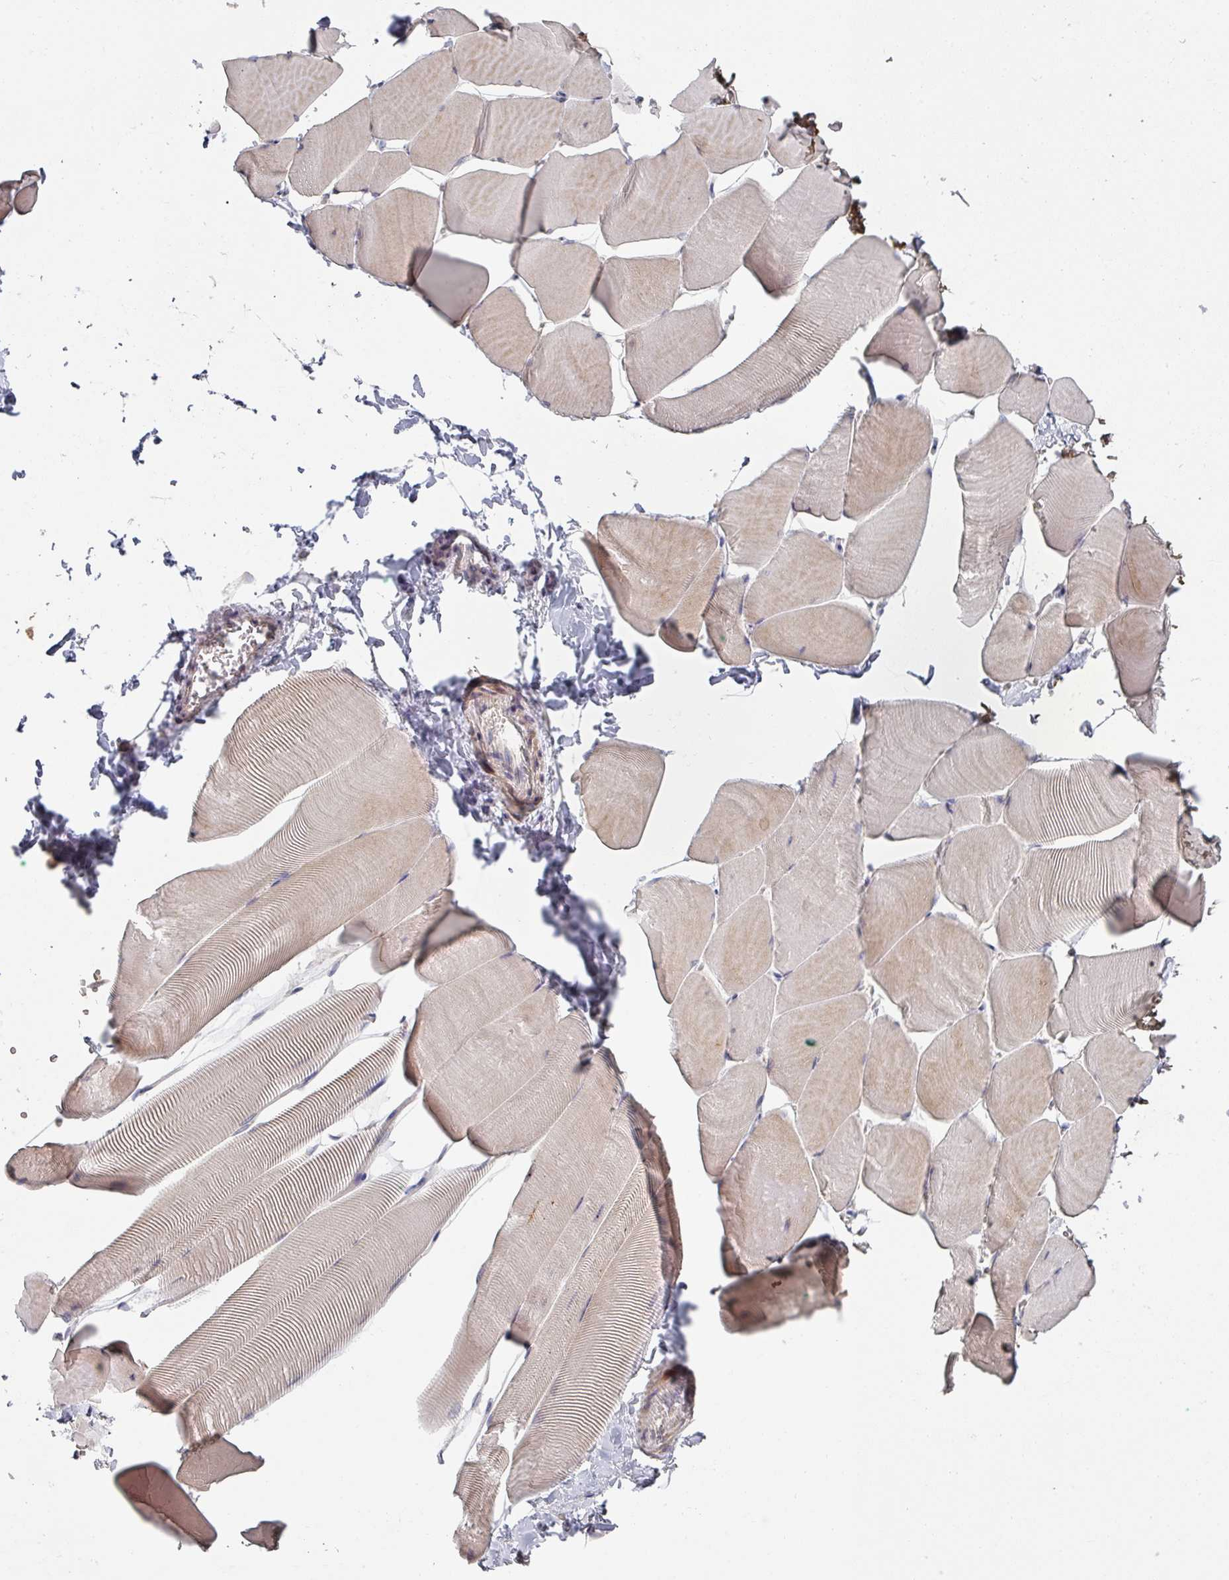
{"staining": {"intensity": "weak", "quantity": ">75%", "location": "cytoplasmic/membranous"}, "tissue": "skeletal muscle", "cell_type": "Myocytes", "image_type": "normal", "snomed": [{"axis": "morphology", "description": "Normal tissue, NOS"}, {"axis": "topography", "description": "Skeletal muscle"}], "caption": "About >75% of myocytes in normal skeletal muscle demonstrate weak cytoplasmic/membranous protein expression as visualized by brown immunohistochemical staining.", "gene": "ENSG00000249773", "patient": {"sex": "male", "age": 25}}